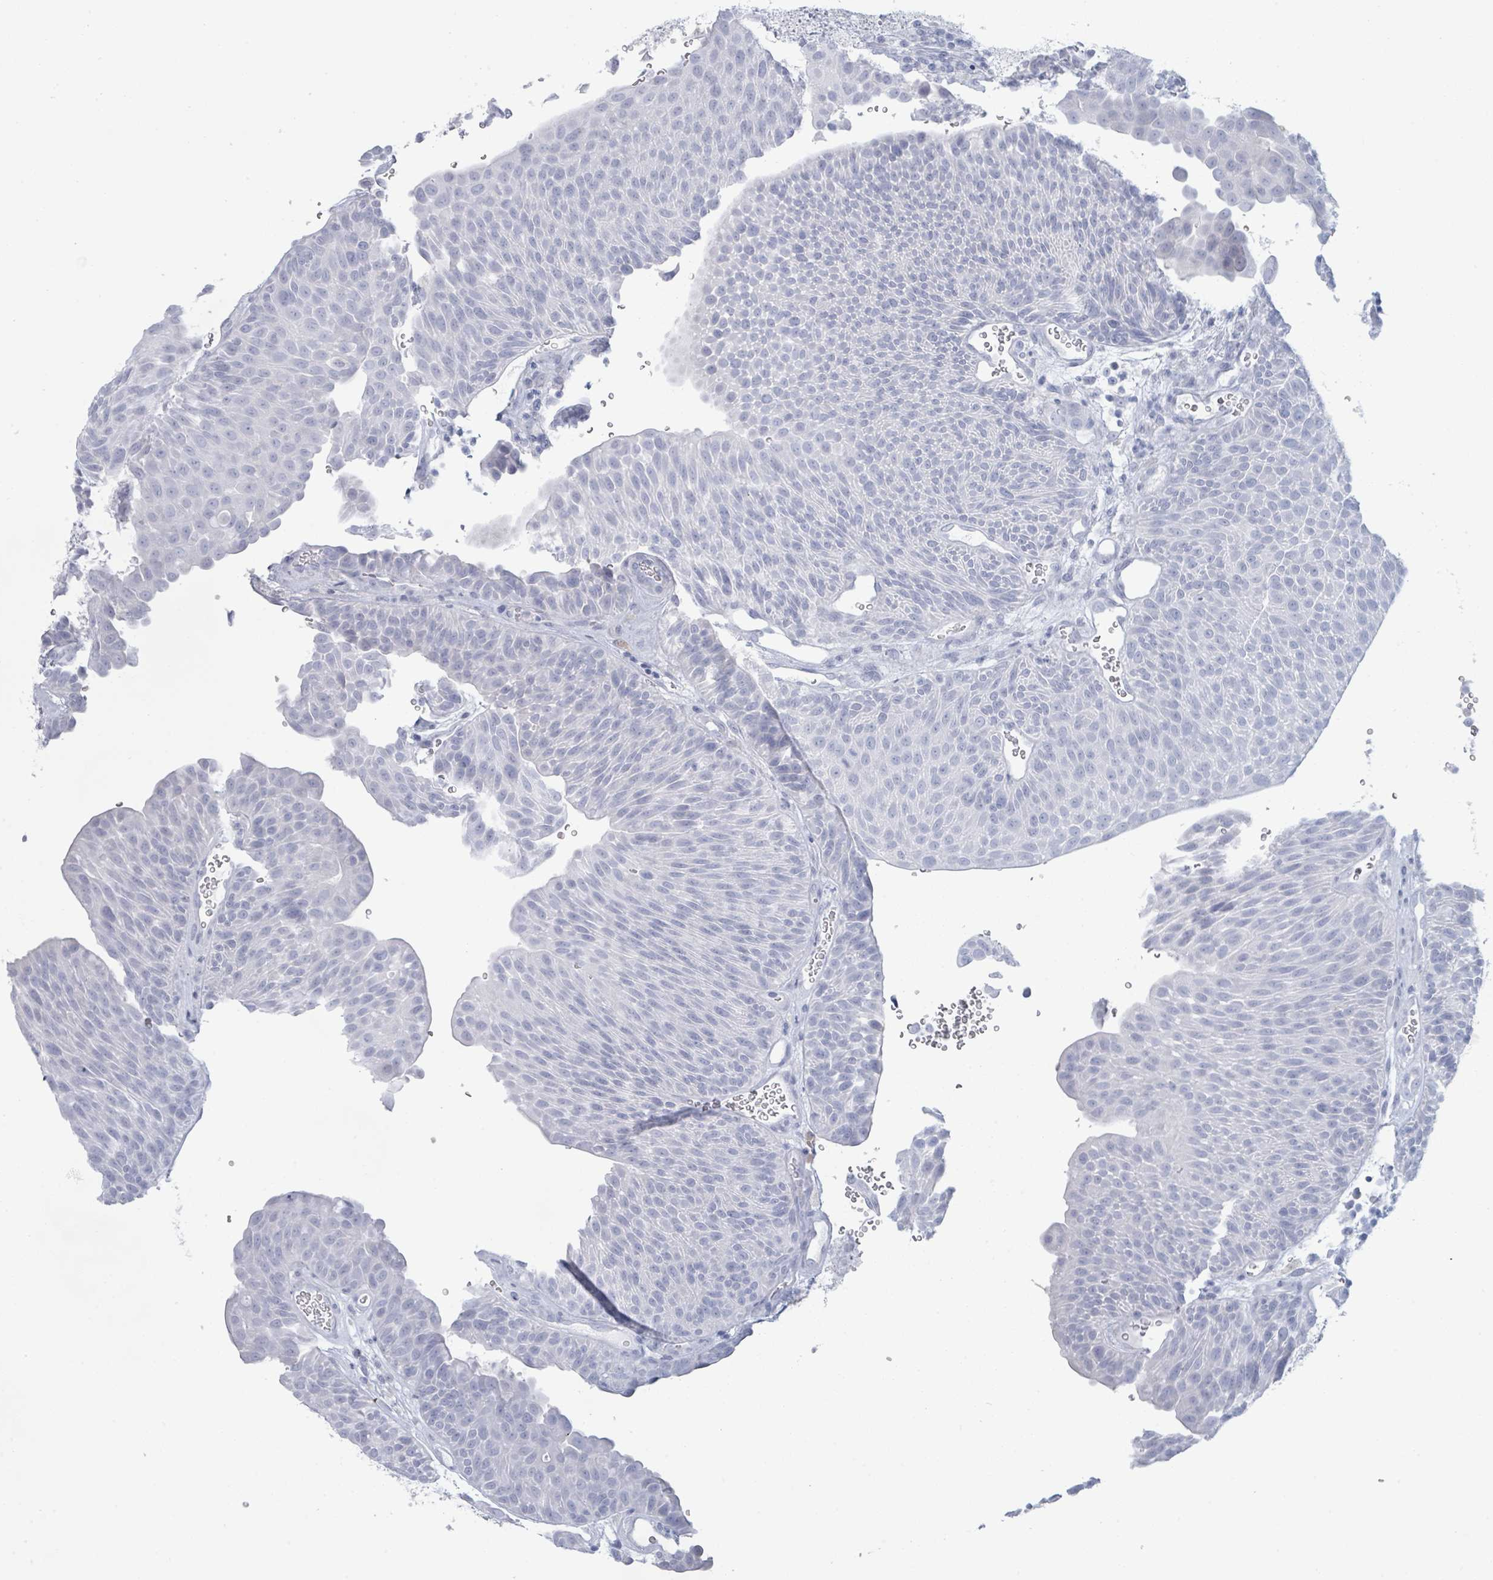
{"staining": {"intensity": "negative", "quantity": "none", "location": "none"}, "tissue": "urothelial cancer", "cell_type": "Tumor cells", "image_type": "cancer", "snomed": [{"axis": "morphology", "description": "Urothelial carcinoma, NOS"}, {"axis": "topography", "description": "Urinary bladder"}], "caption": "Urothelial cancer was stained to show a protein in brown. There is no significant staining in tumor cells.", "gene": "PGA3", "patient": {"sex": "male", "age": 67}}